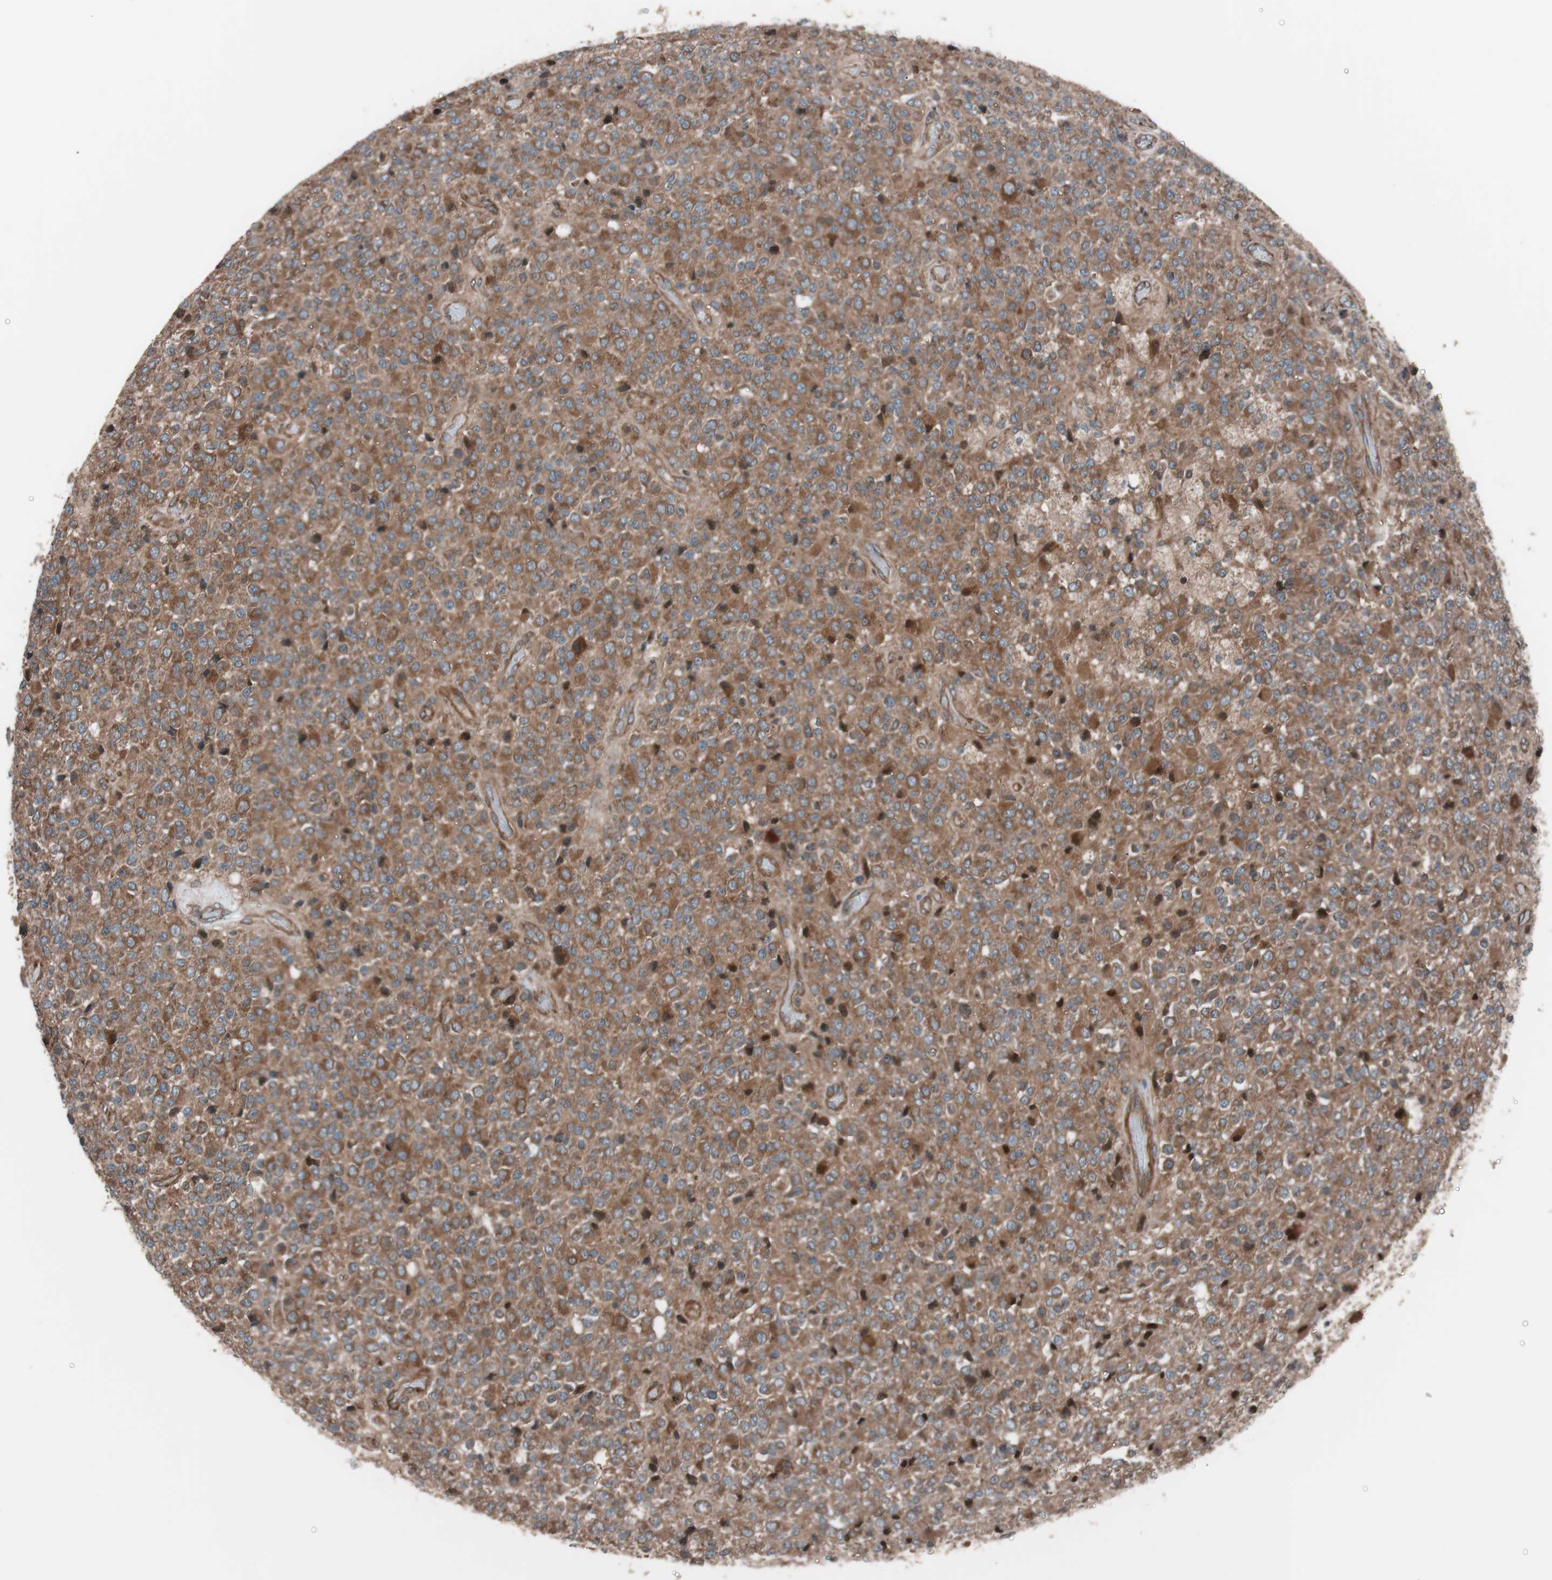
{"staining": {"intensity": "moderate", "quantity": ">75%", "location": "cytoplasmic/membranous"}, "tissue": "glioma", "cell_type": "Tumor cells", "image_type": "cancer", "snomed": [{"axis": "morphology", "description": "Glioma, malignant, High grade"}, {"axis": "topography", "description": "pancreas cauda"}], "caption": "Protein expression analysis of glioma reveals moderate cytoplasmic/membranous staining in about >75% of tumor cells. The protein is shown in brown color, while the nuclei are stained blue.", "gene": "SEC31A", "patient": {"sex": "male", "age": 60}}